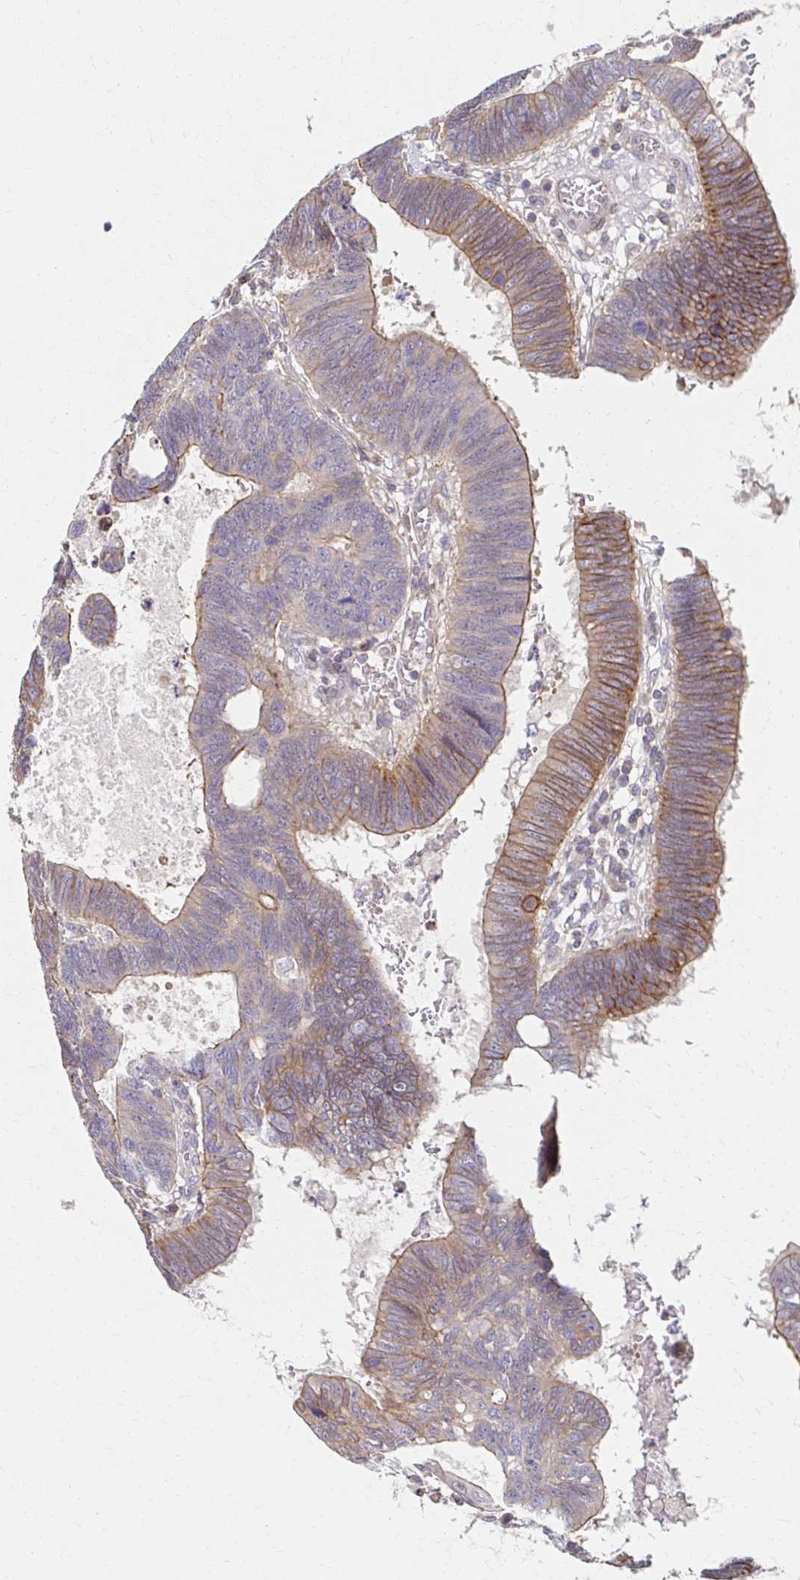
{"staining": {"intensity": "moderate", "quantity": "25%-75%", "location": "cytoplasmic/membranous"}, "tissue": "colorectal cancer", "cell_type": "Tumor cells", "image_type": "cancer", "snomed": [{"axis": "morphology", "description": "Adenocarcinoma, NOS"}, {"axis": "topography", "description": "Colon"}], "caption": "Protein expression analysis of human colorectal cancer (adenocarcinoma) reveals moderate cytoplasmic/membranous staining in approximately 25%-75% of tumor cells. (brown staining indicates protein expression, while blue staining denotes nuclei).", "gene": "EOLA2", "patient": {"sex": "male", "age": 62}}